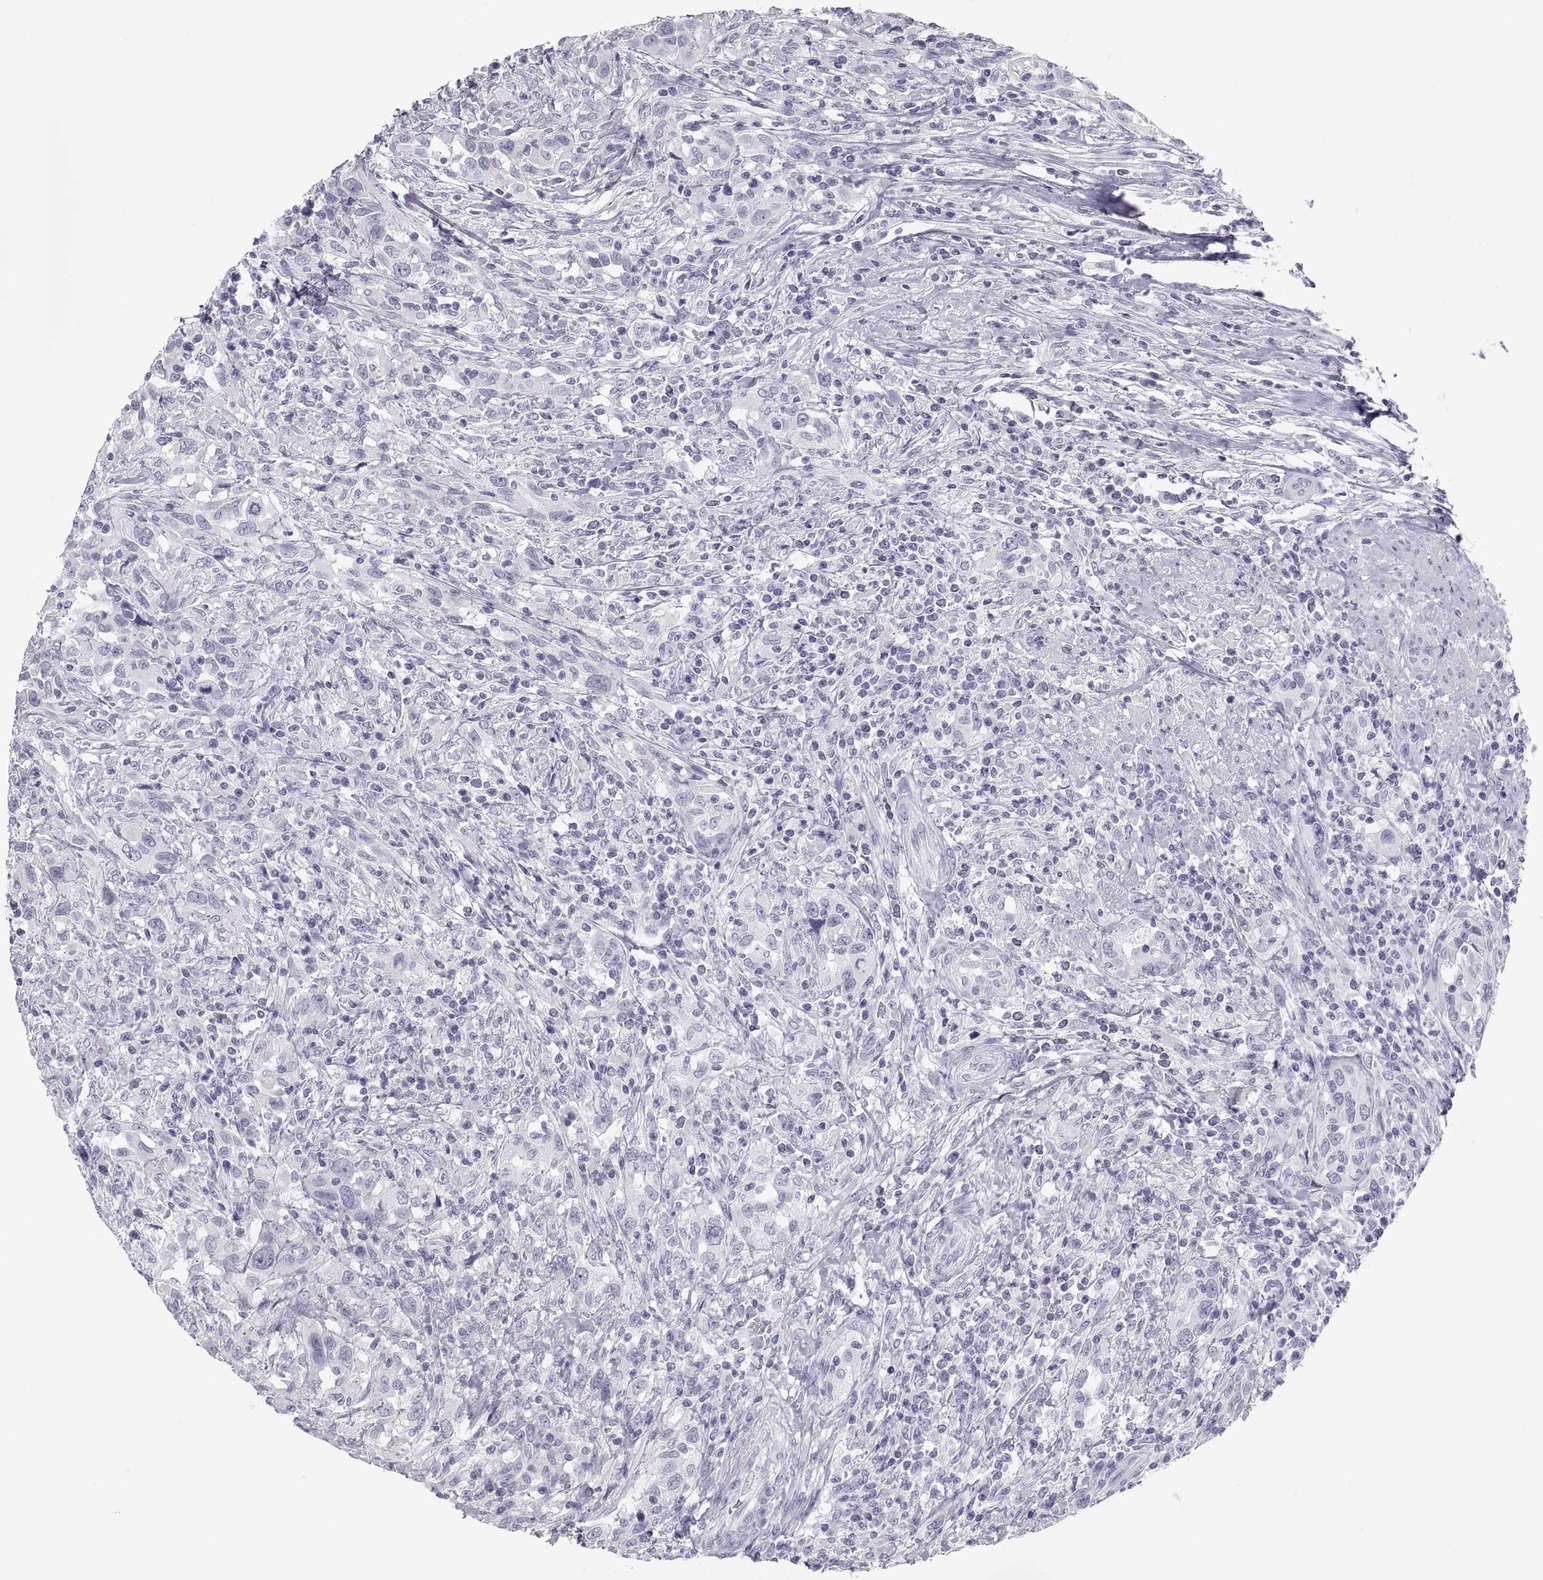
{"staining": {"intensity": "negative", "quantity": "none", "location": "none"}, "tissue": "urothelial cancer", "cell_type": "Tumor cells", "image_type": "cancer", "snomed": [{"axis": "morphology", "description": "Urothelial carcinoma, NOS"}, {"axis": "morphology", "description": "Urothelial carcinoma, High grade"}, {"axis": "topography", "description": "Urinary bladder"}], "caption": "Tumor cells show no significant positivity in urothelial cancer.", "gene": "MAGEB2", "patient": {"sex": "female", "age": 64}}